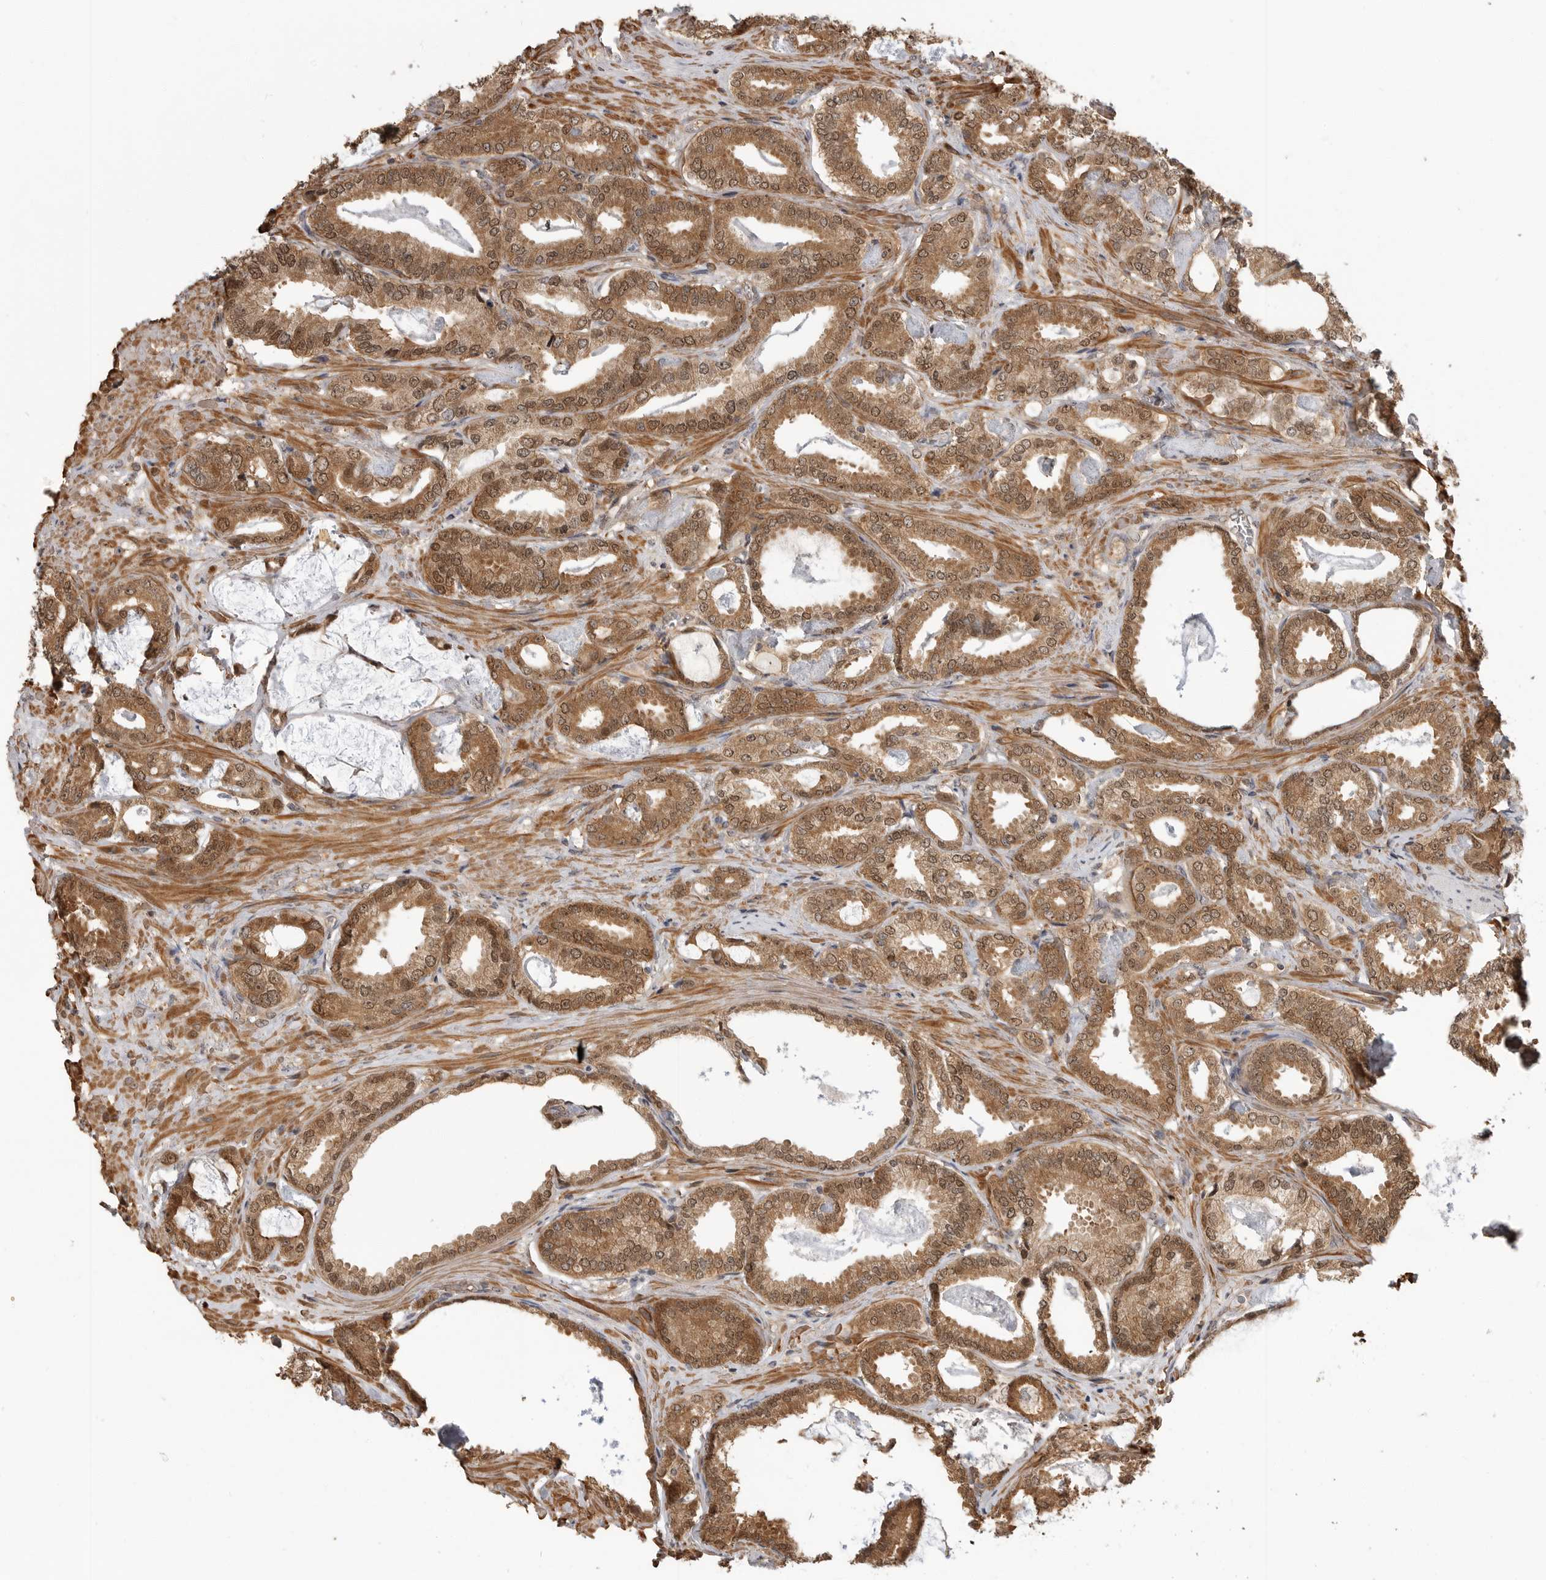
{"staining": {"intensity": "moderate", "quantity": ">75%", "location": "cytoplasmic/membranous,nuclear"}, "tissue": "prostate cancer", "cell_type": "Tumor cells", "image_type": "cancer", "snomed": [{"axis": "morphology", "description": "Adenocarcinoma, Low grade"}, {"axis": "topography", "description": "Prostate"}], "caption": "Immunohistochemistry (IHC) of human adenocarcinoma (low-grade) (prostate) exhibits medium levels of moderate cytoplasmic/membranous and nuclear expression in approximately >75% of tumor cells.", "gene": "ERN1", "patient": {"sex": "male", "age": 71}}